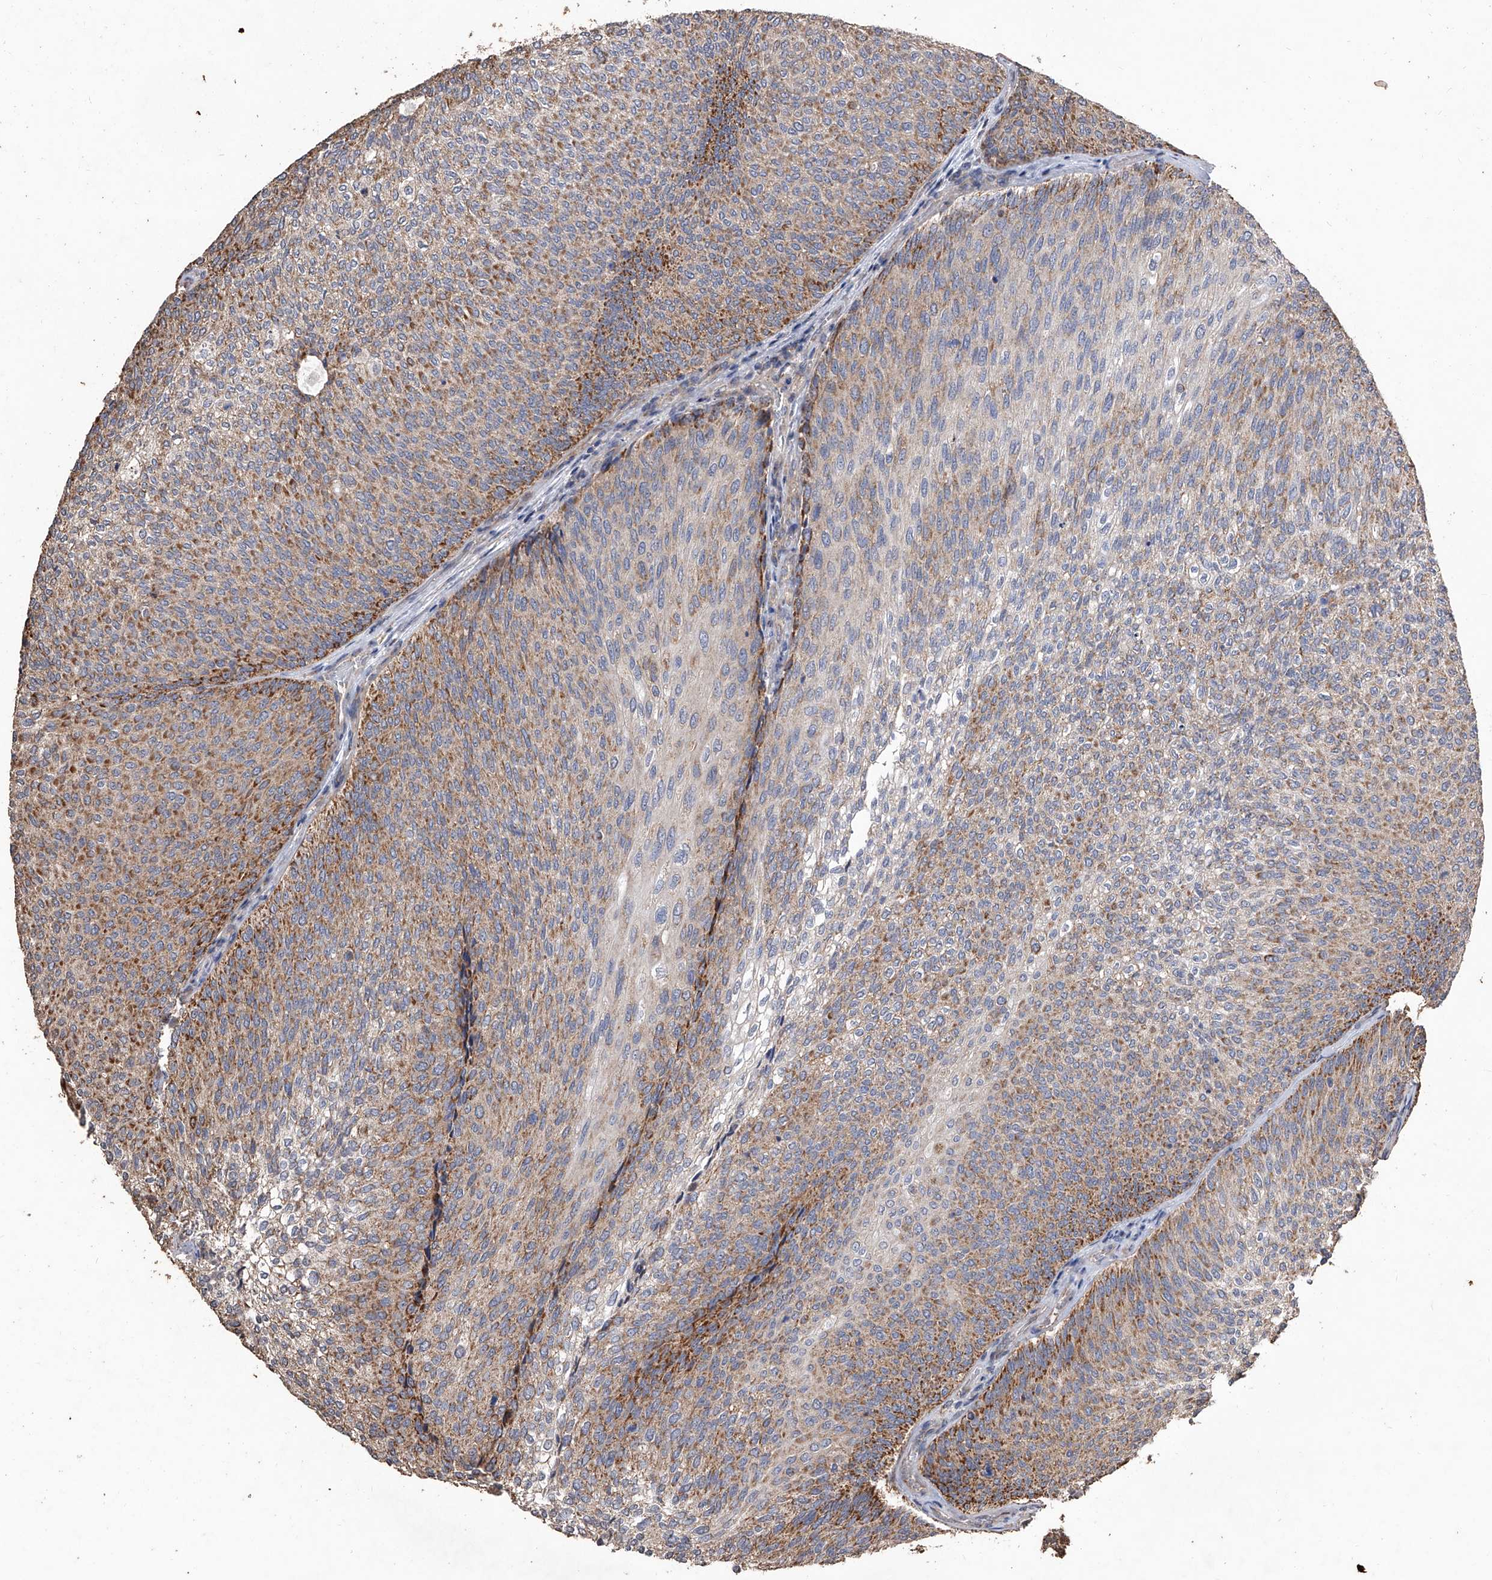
{"staining": {"intensity": "moderate", "quantity": ">75%", "location": "cytoplasmic/membranous"}, "tissue": "urothelial cancer", "cell_type": "Tumor cells", "image_type": "cancer", "snomed": [{"axis": "morphology", "description": "Urothelial carcinoma, Low grade"}, {"axis": "topography", "description": "Urinary bladder"}], "caption": "Low-grade urothelial carcinoma stained with a protein marker exhibits moderate staining in tumor cells.", "gene": "LTV1", "patient": {"sex": "female", "age": 79}}